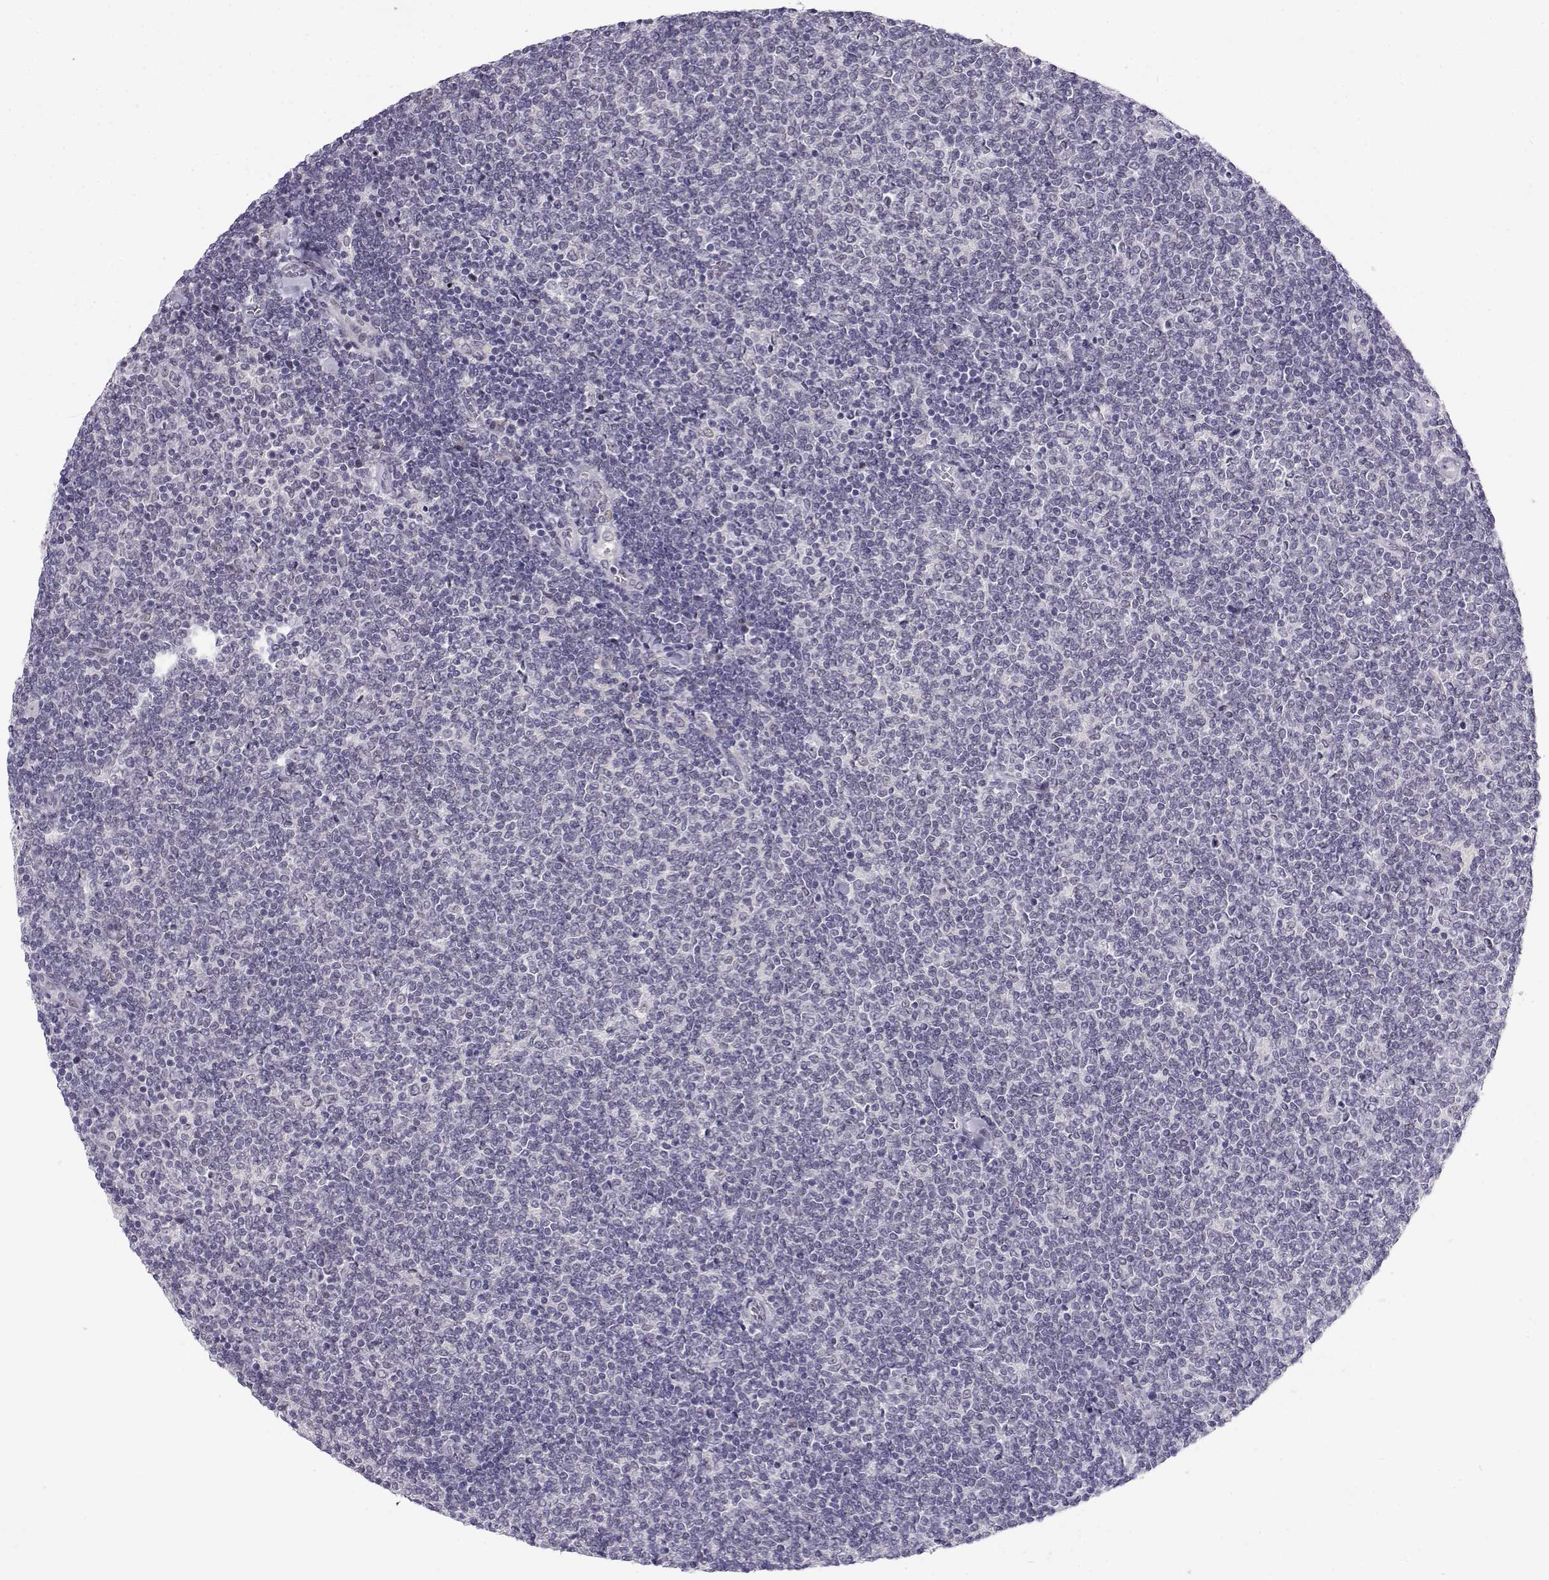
{"staining": {"intensity": "negative", "quantity": "none", "location": "none"}, "tissue": "lymphoma", "cell_type": "Tumor cells", "image_type": "cancer", "snomed": [{"axis": "morphology", "description": "Malignant lymphoma, non-Hodgkin's type, Low grade"}, {"axis": "topography", "description": "Lymph node"}], "caption": "This micrograph is of malignant lymphoma, non-Hodgkin's type (low-grade) stained with IHC to label a protein in brown with the nuclei are counter-stained blue. There is no staining in tumor cells.", "gene": "C16orf86", "patient": {"sex": "male", "age": 52}}